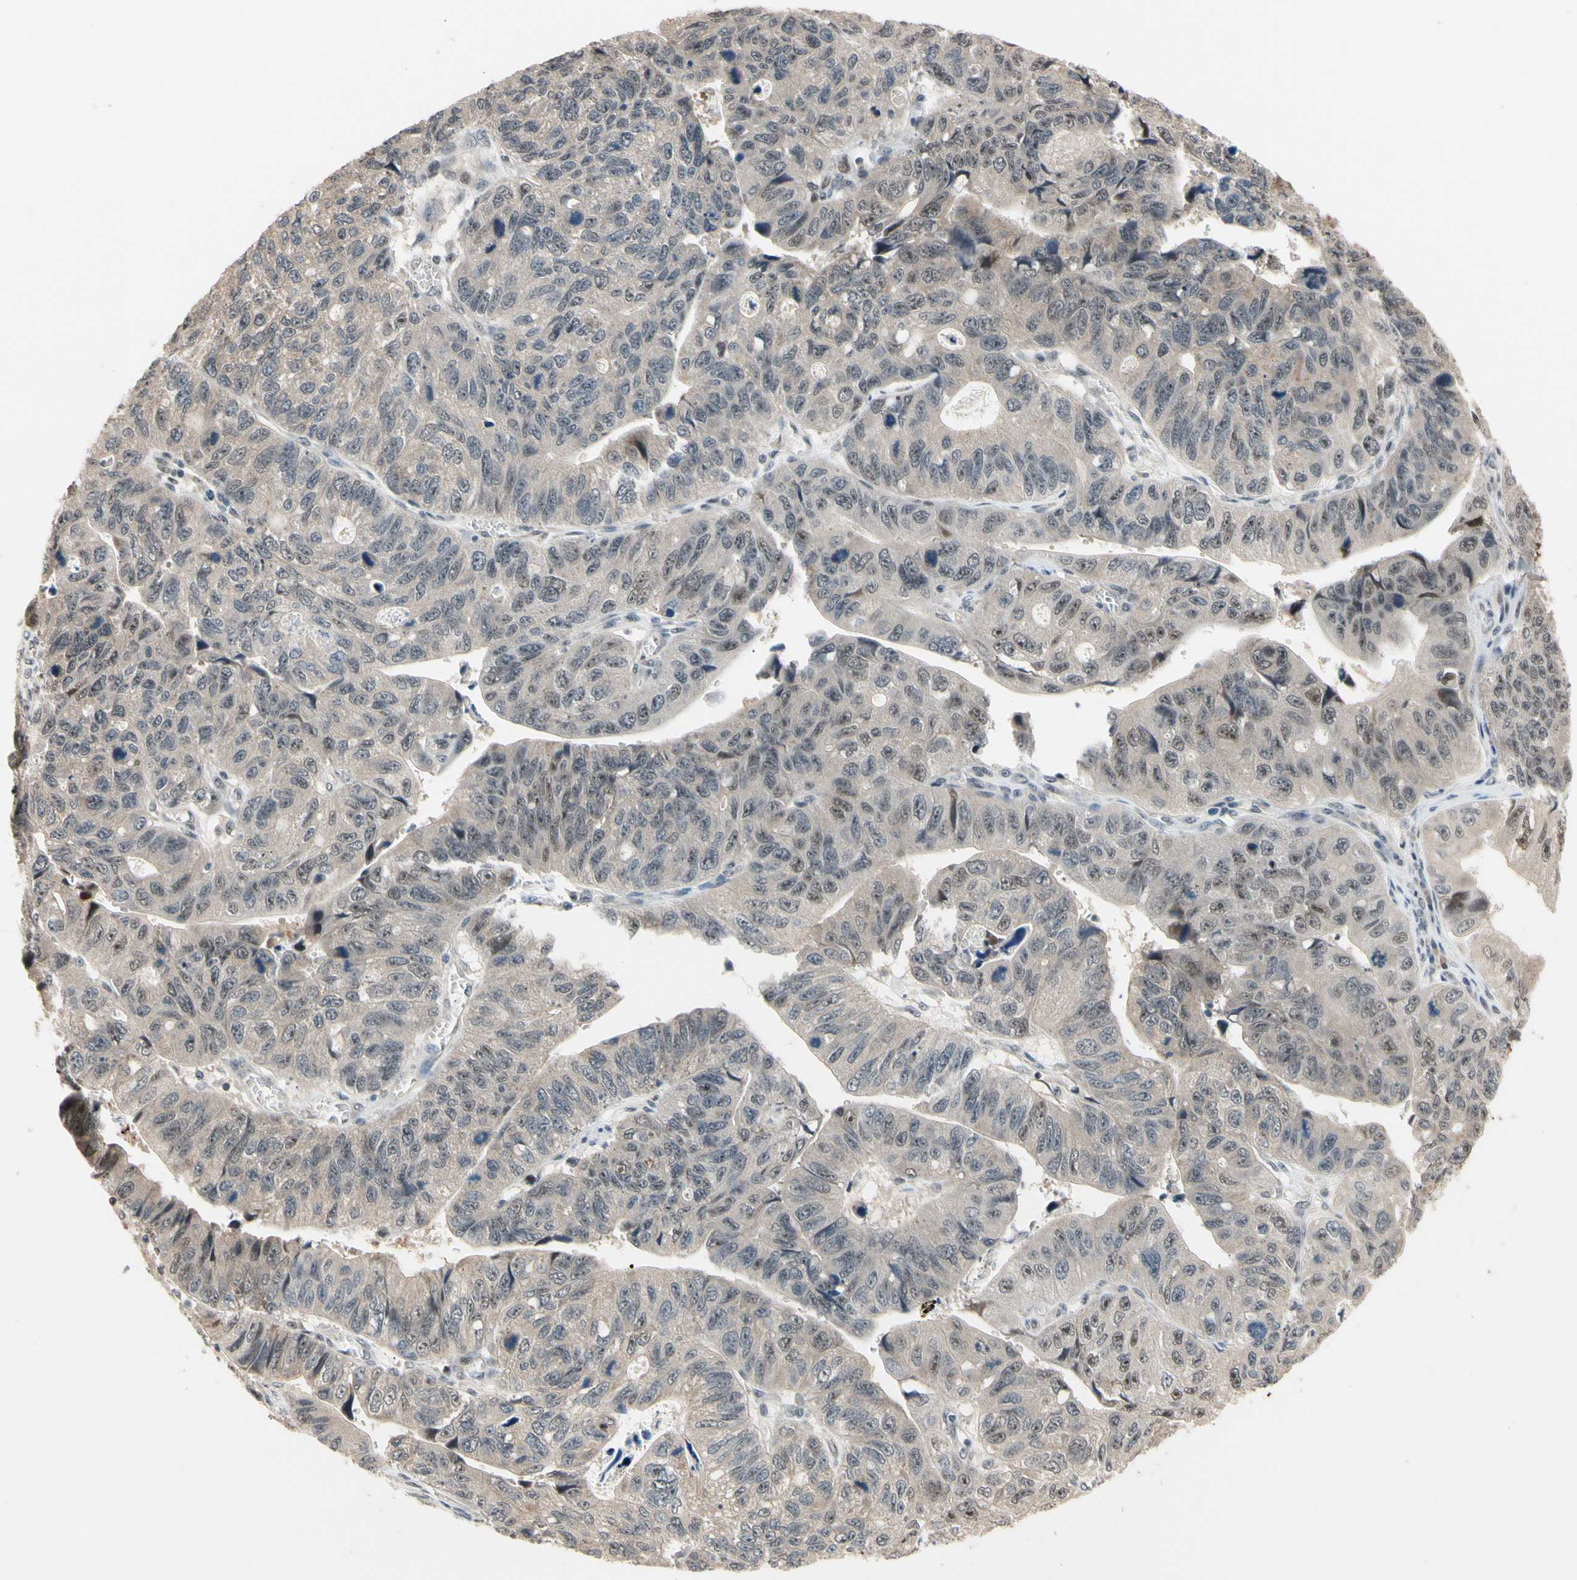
{"staining": {"intensity": "weak", "quantity": ">75%", "location": "cytoplasmic/membranous,nuclear"}, "tissue": "stomach cancer", "cell_type": "Tumor cells", "image_type": "cancer", "snomed": [{"axis": "morphology", "description": "Adenocarcinoma, NOS"}, {"axis": "topography", "description": "Stomach"}], "caption": "There is low levels of weak cytoplasmic/membranous and nuclear positivity in tumor cells of stomach cancer (adenocarcinoma), as demonstrated by immunohistochemical staining (brown color).", "gene": "NGEF", "patient": {"sex": "male", "age": 59}}